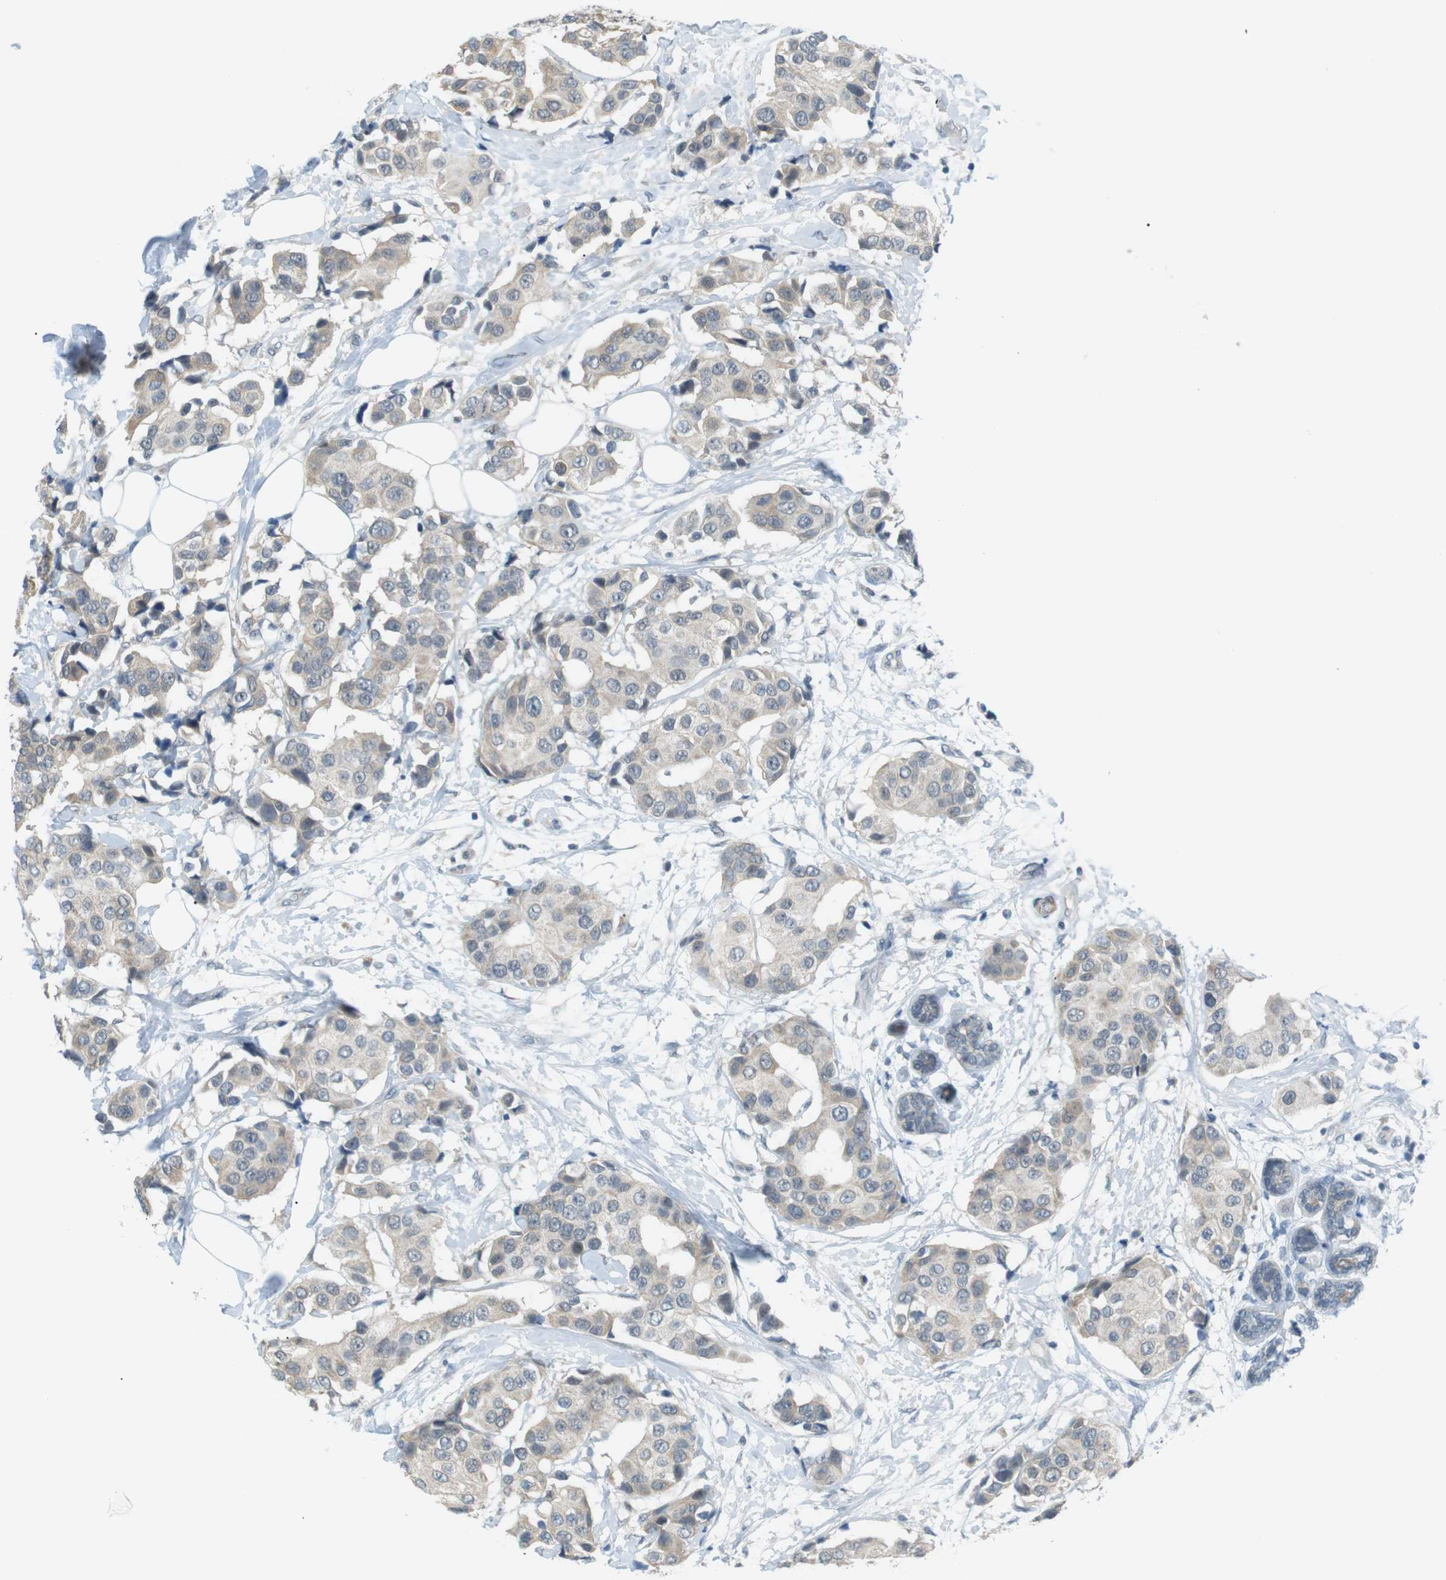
{"staining": {"intensity": "weak", "quantity": ">75%", "location": "cytoplasmic/membranous"}, "tissue": "breast cancer", "cell_type": "Tumor cells", "image_type": "cancer", "snomed": [{"axis": "morphology", "description": "Normal tissue, NOS"}, {"axis": "morphology", "description": "Duct carcinoma"}, {"axis": "topography", "description": "Breast"}], "caption": "High-magnification brightfield microscopy of breast cancer stained with DAB (3,3'-diaminobenzidine) (brown) and counterstained with hematoxylin (blue). tumor cells exhibit weak cytoplasmic/membranous staining is seen in approximately>75% of cells. (Brightfield microscopy of DAB IHC at high magnification).", "gene": "RTN3", "patient": {"sex": "female", "age": 39}}